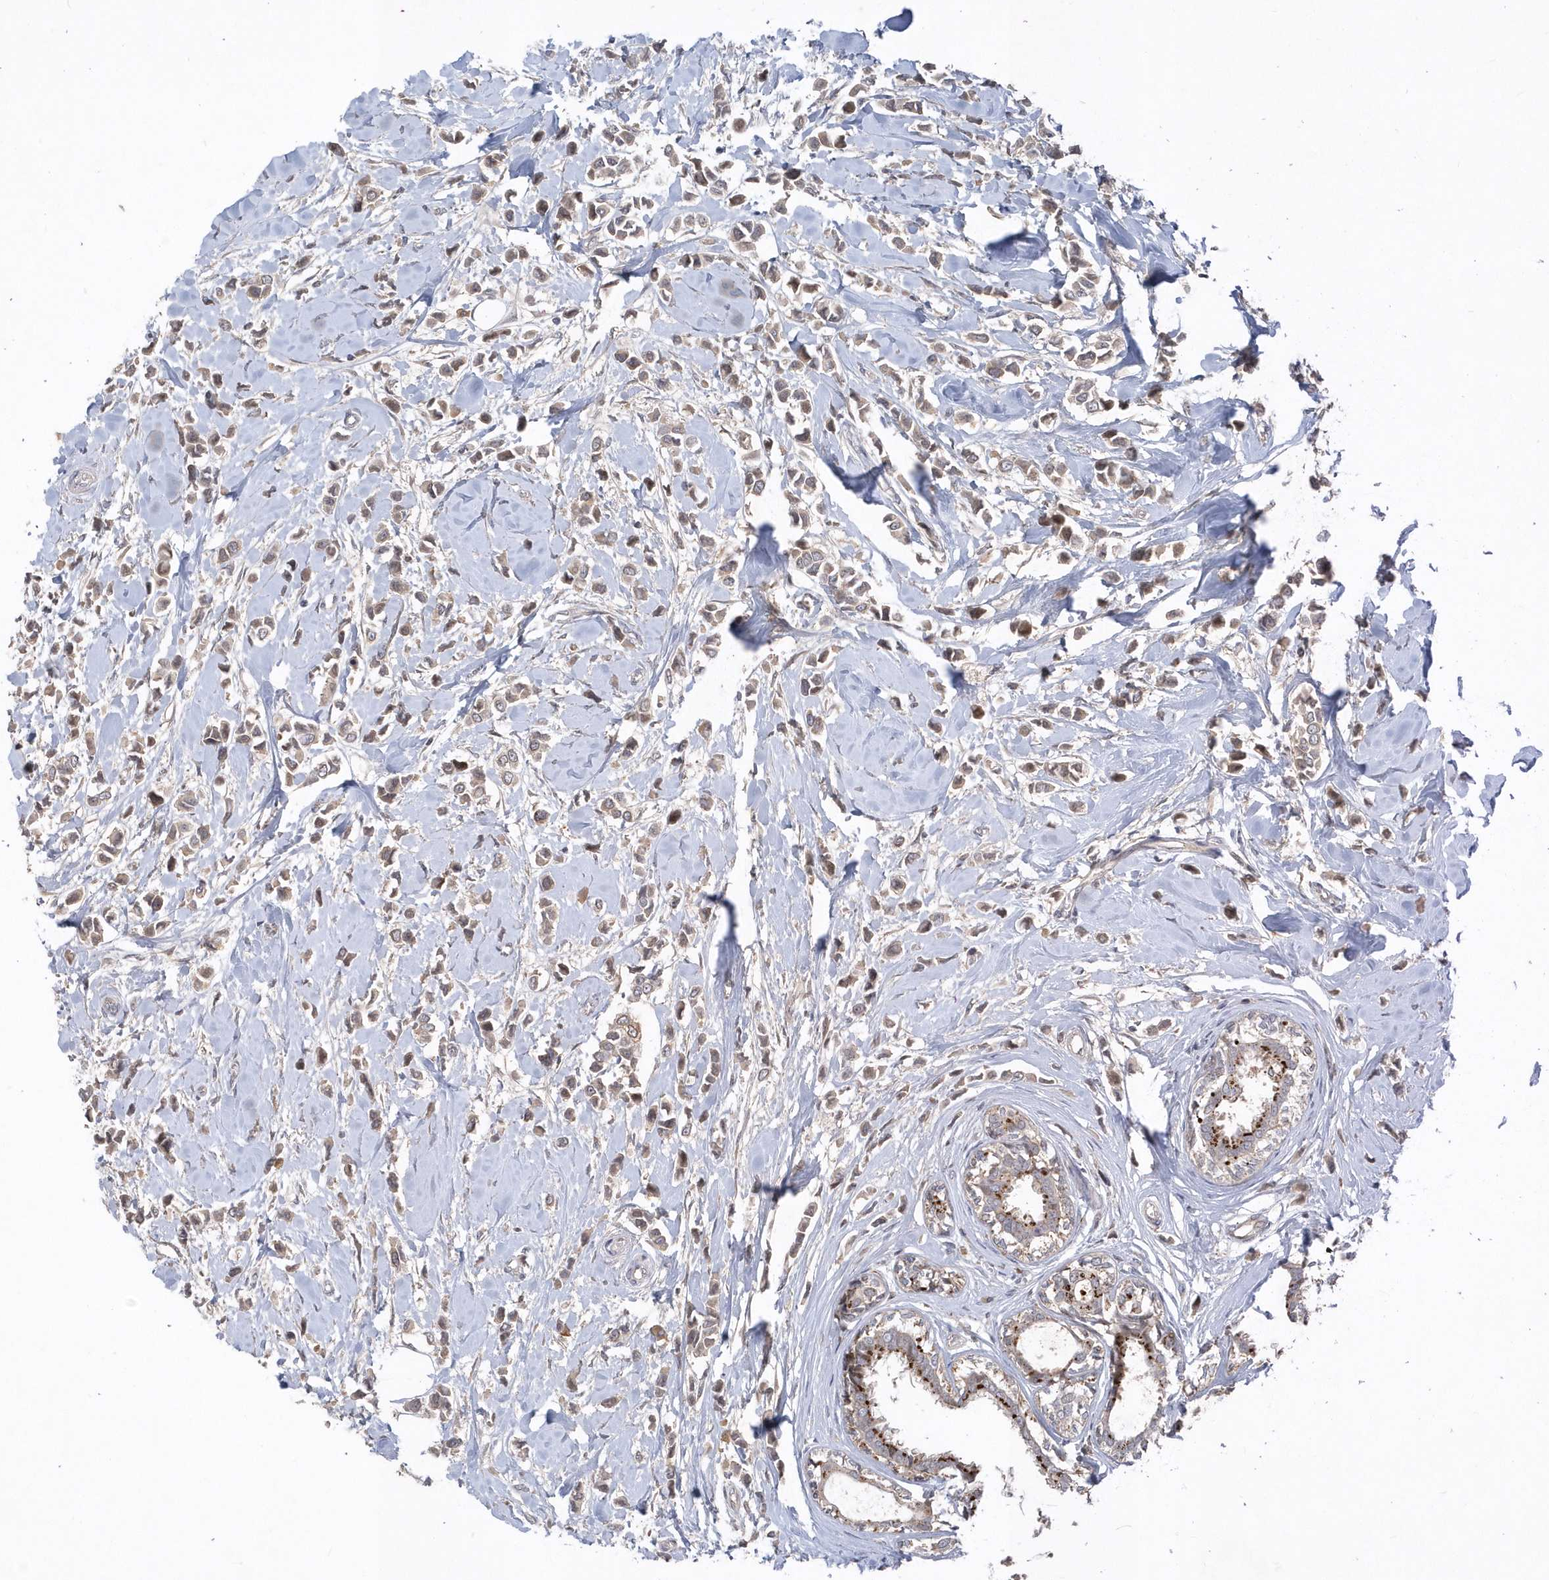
{"staining": {"intensity": "moderate", "quantity": ">75%", "location": "cytoplasmic/membranous"}, "tissue": "breast cancer", "cell_type": "Tumor cells", "image_type": "cancer", "snomed": [{"axis": "morphology", "description": "Lobular carcinoma"}, {"axis": "topography", "description": "Breast"}], "caption": "An image of breast cancer (lobular carcinoma) stained for a protein reveals moderate cytoplasmic/membranous brown staining in tumor cells.", "gene": "TRAIP", "patient": {"sex": "female", "age": 51}}